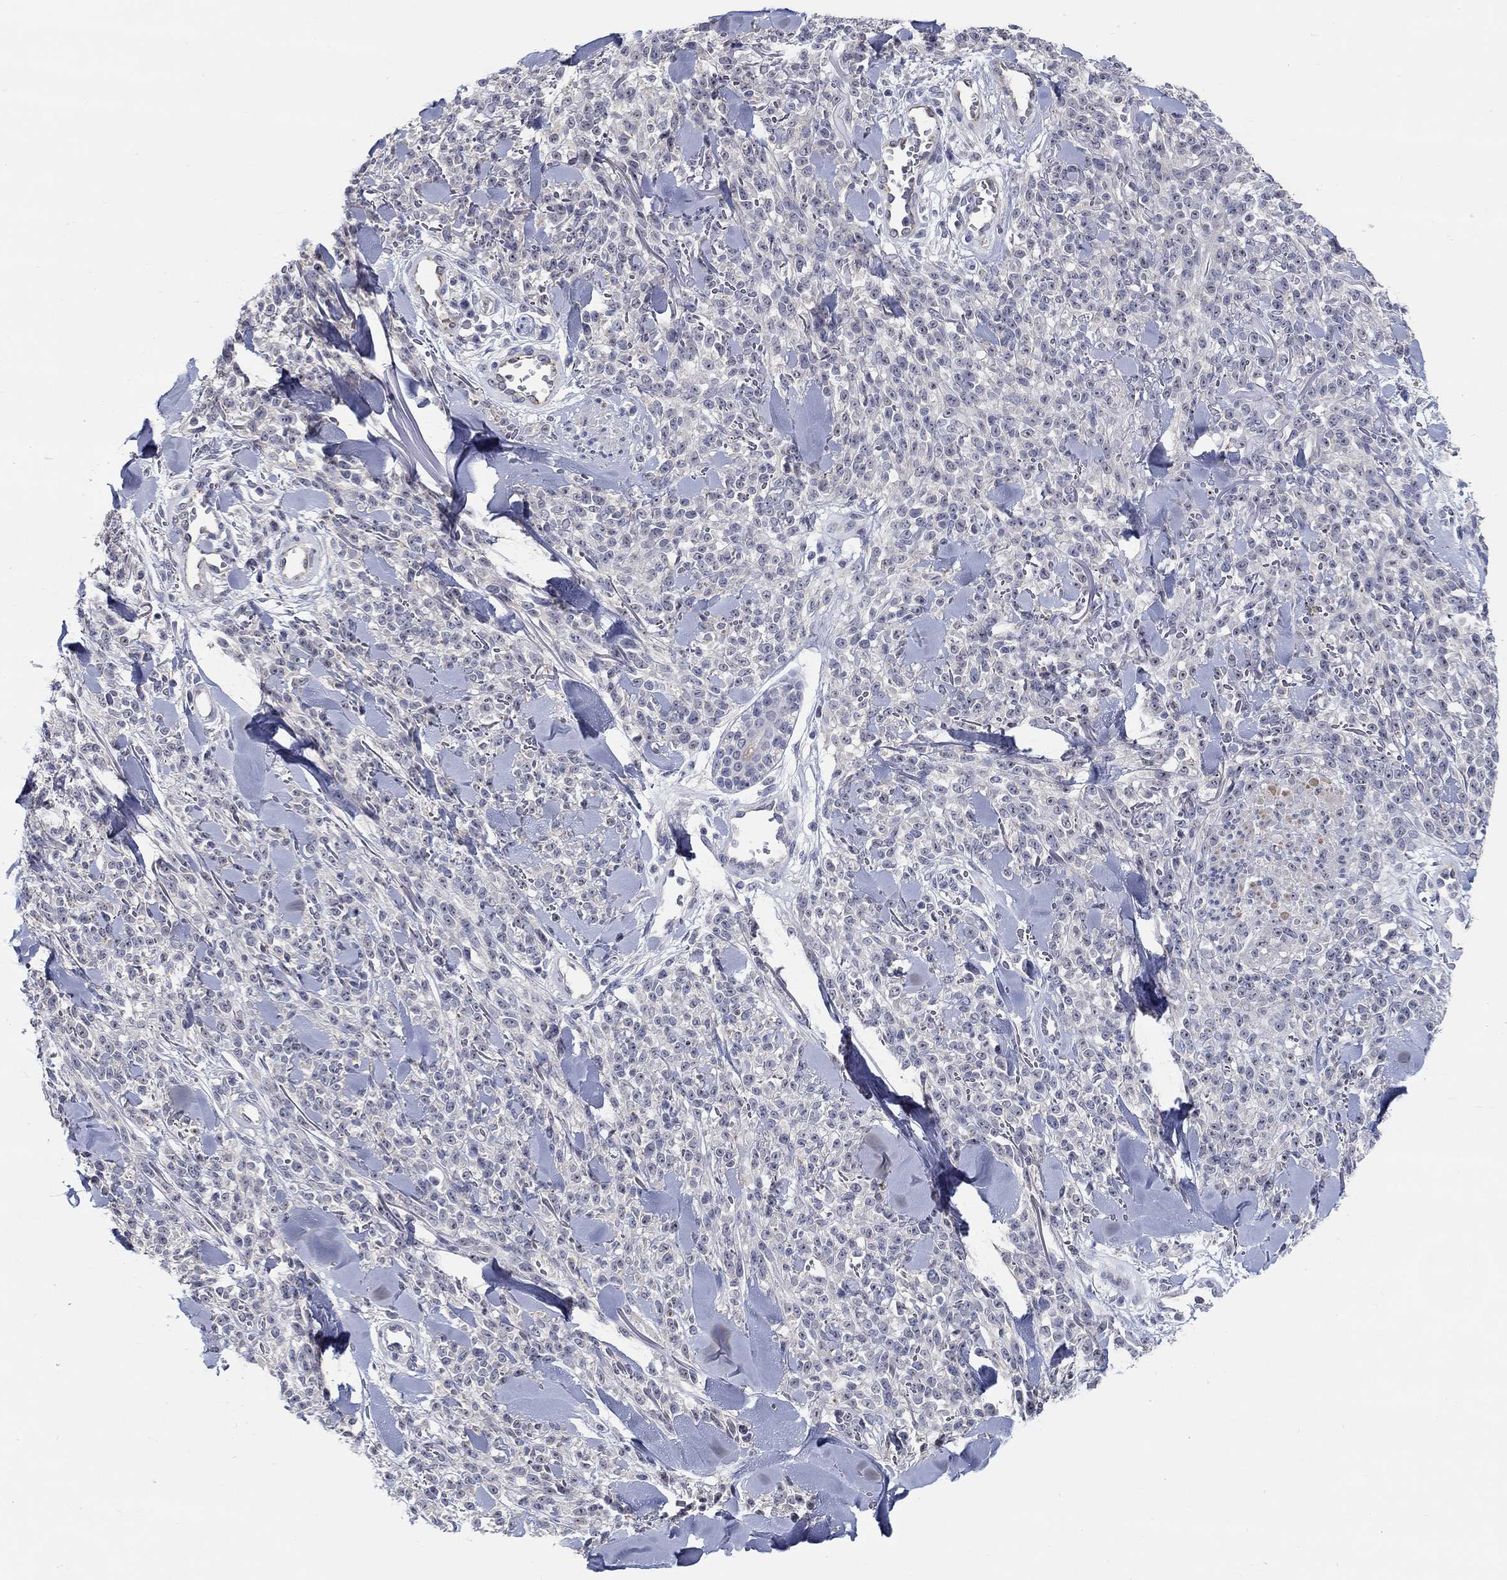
{"staining": {"intensity": "negative", "quantity": "none", "location": "none"}, "tissue": "melanoma", "cell_type": "Tumor cells", "image_type": "cancer", "snomed": [{"axis": "morphology", "description": "Malignant melanoma, NOS"}, {"axis": "topography", "description": "Skin"}, {"axis": "topography", "description": "Skin of trunk"}], "caption": "The histopathology image displays no significant staining in tumor cells of malignant melanoma.", "gene": "SMIM18", "patient": {"sex": "male", "age": 74}}